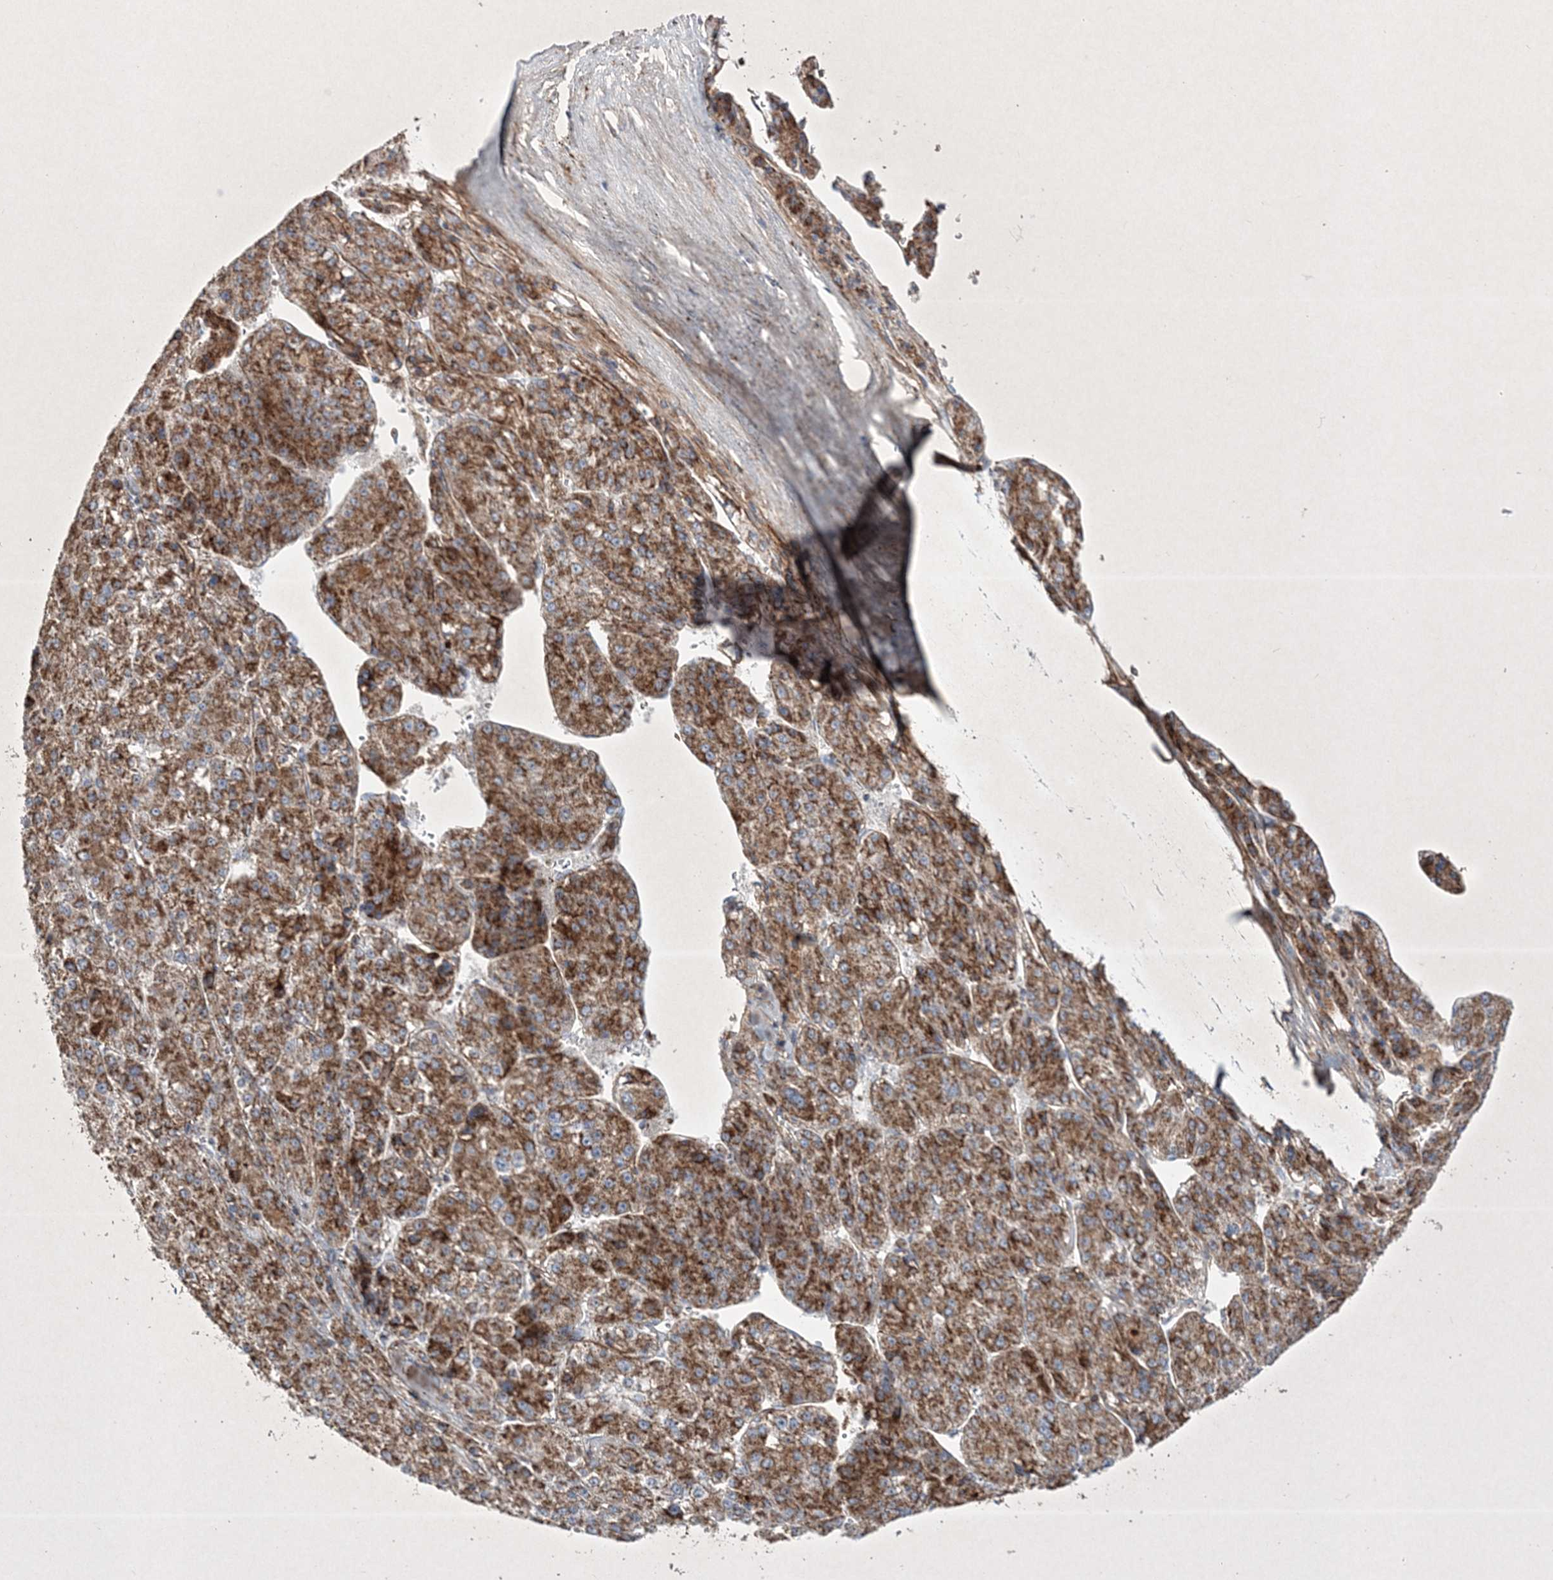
{"staining": {"intensity": "moderate", "quantity": ">75%", "location": "cytoplasmic/membranous"}, "tissue": "liver cancer", "cell_type": "Tumor cells", "image_type": "cancer", "snomed": [{"axis": "morphology", "description": "Carcinoma, Hepatocellular, NOS"}, {"axis": "topography", "description": "Liver"}], "caption": "IHC image of human liver cancer (hepatocellular carcinoma) stained for a protein (brown), which demonstrates medium levels of moderate cytoplasmic/membranous staining in about >75% of tumor cells.", "gene": "RICTOR", "patient": {"sex": "female", "age": 73}}